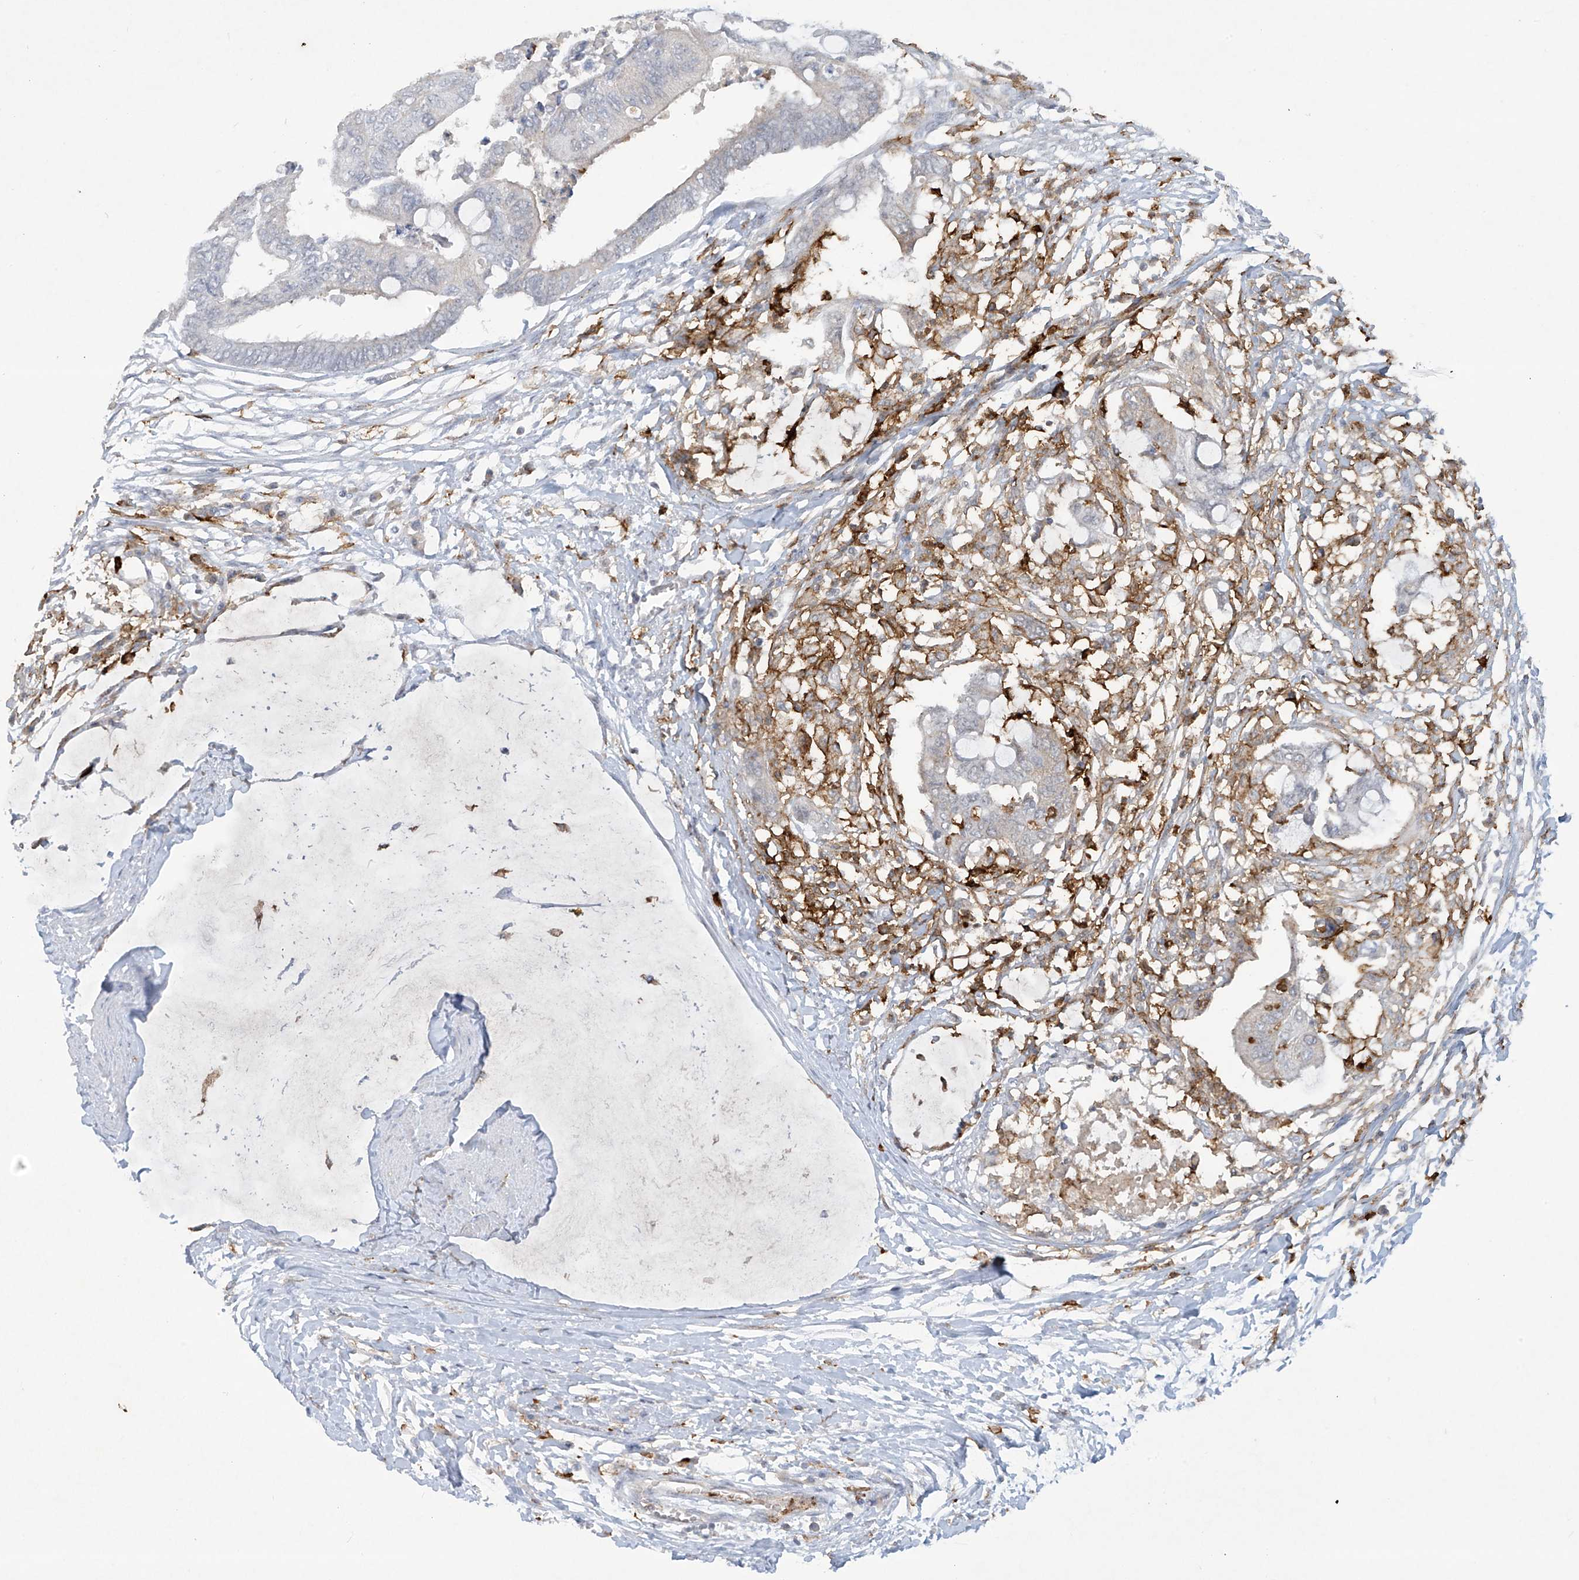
{"staining": {"intensity": "negative", "quantity": "none", "location": "none"}, "tissue": "colorectal cancer", "cell_type": "Tumor cells", "image_type": "cancer", "snomed": [{"axis": "morphology", "description": "Normal tissue, NOS"}, {"axis": "morphology", "description": "Adenocarcinoma, NOS"}, {"axis": "topography", "description": "Rectum"}, {"axis": "topography", "description": "Peripheral nerve tissue"}], "caption": "Tumor cells show no significant positivity in colorectal cancer (adenocarcinoma).", "gene": "FCGR3A", "patient": {"sex": "male", "age": 92}}